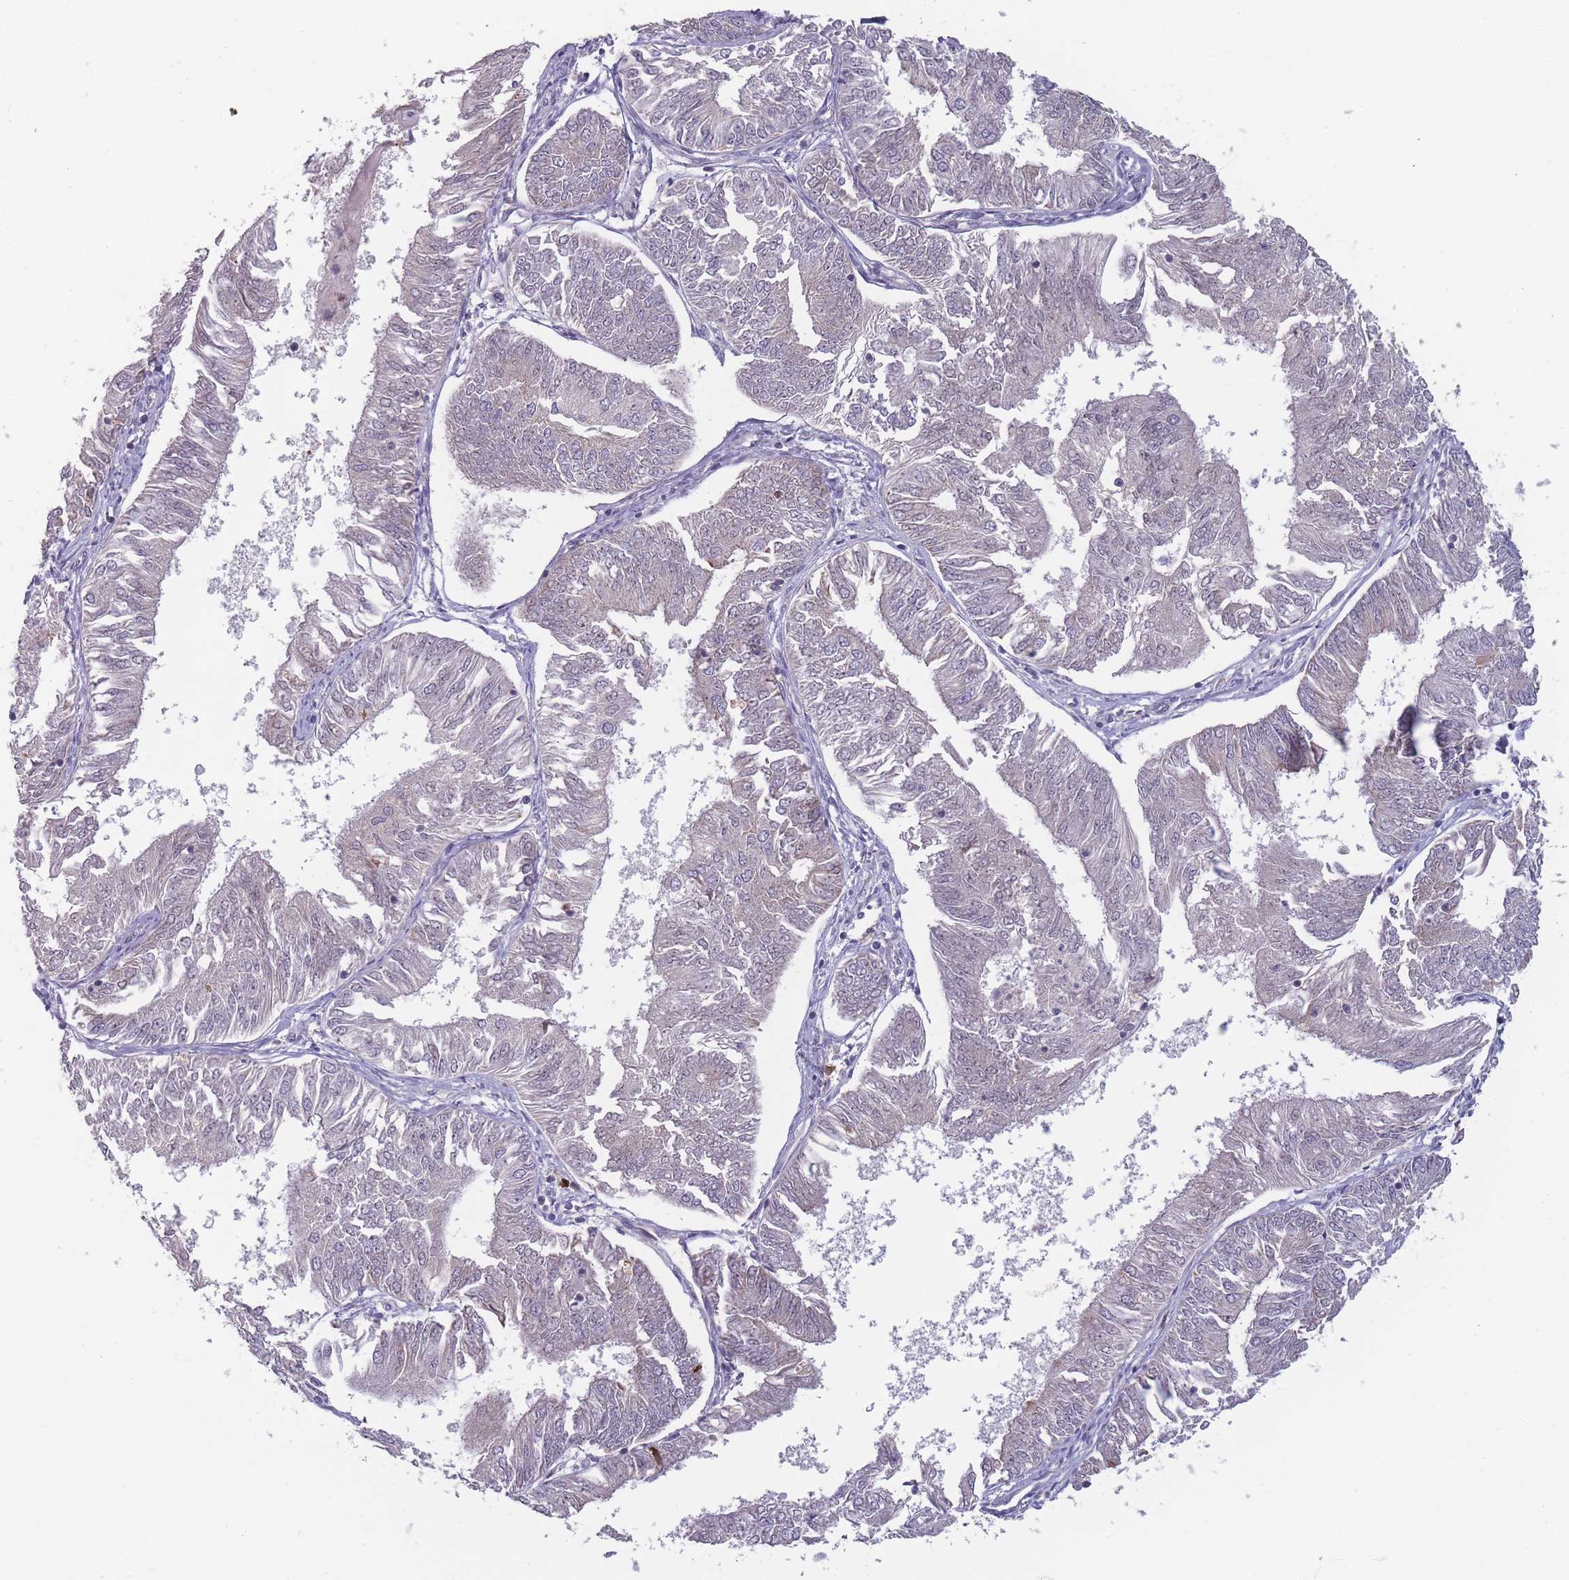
{"staining": {"intensity": "negative", "quantity": "none", "location": "none"}, "tissue": "endometrial cancer", "cell_type": "Tumor cells", "image_type": "cancer", "snomed": [{"axis": "morphology", "description": "Adenocarcinoma, NOS"}, {"axis": "topography", "description": "Endometrium"}], "caption": "High magnification brightfield microscopy of endometrial adenocarcinoma stained with DAB (brown) and counterstained with hematoxylin (blue): tumor cells show no significant positivity. The staining was performed using DAB to visualize the protein expression in brown, while the nuclei were stained in blue with hematoxylin (Magnification: 20x).", "gene": "TMEM232", "patient": {"sex": "female", "age": 58}}